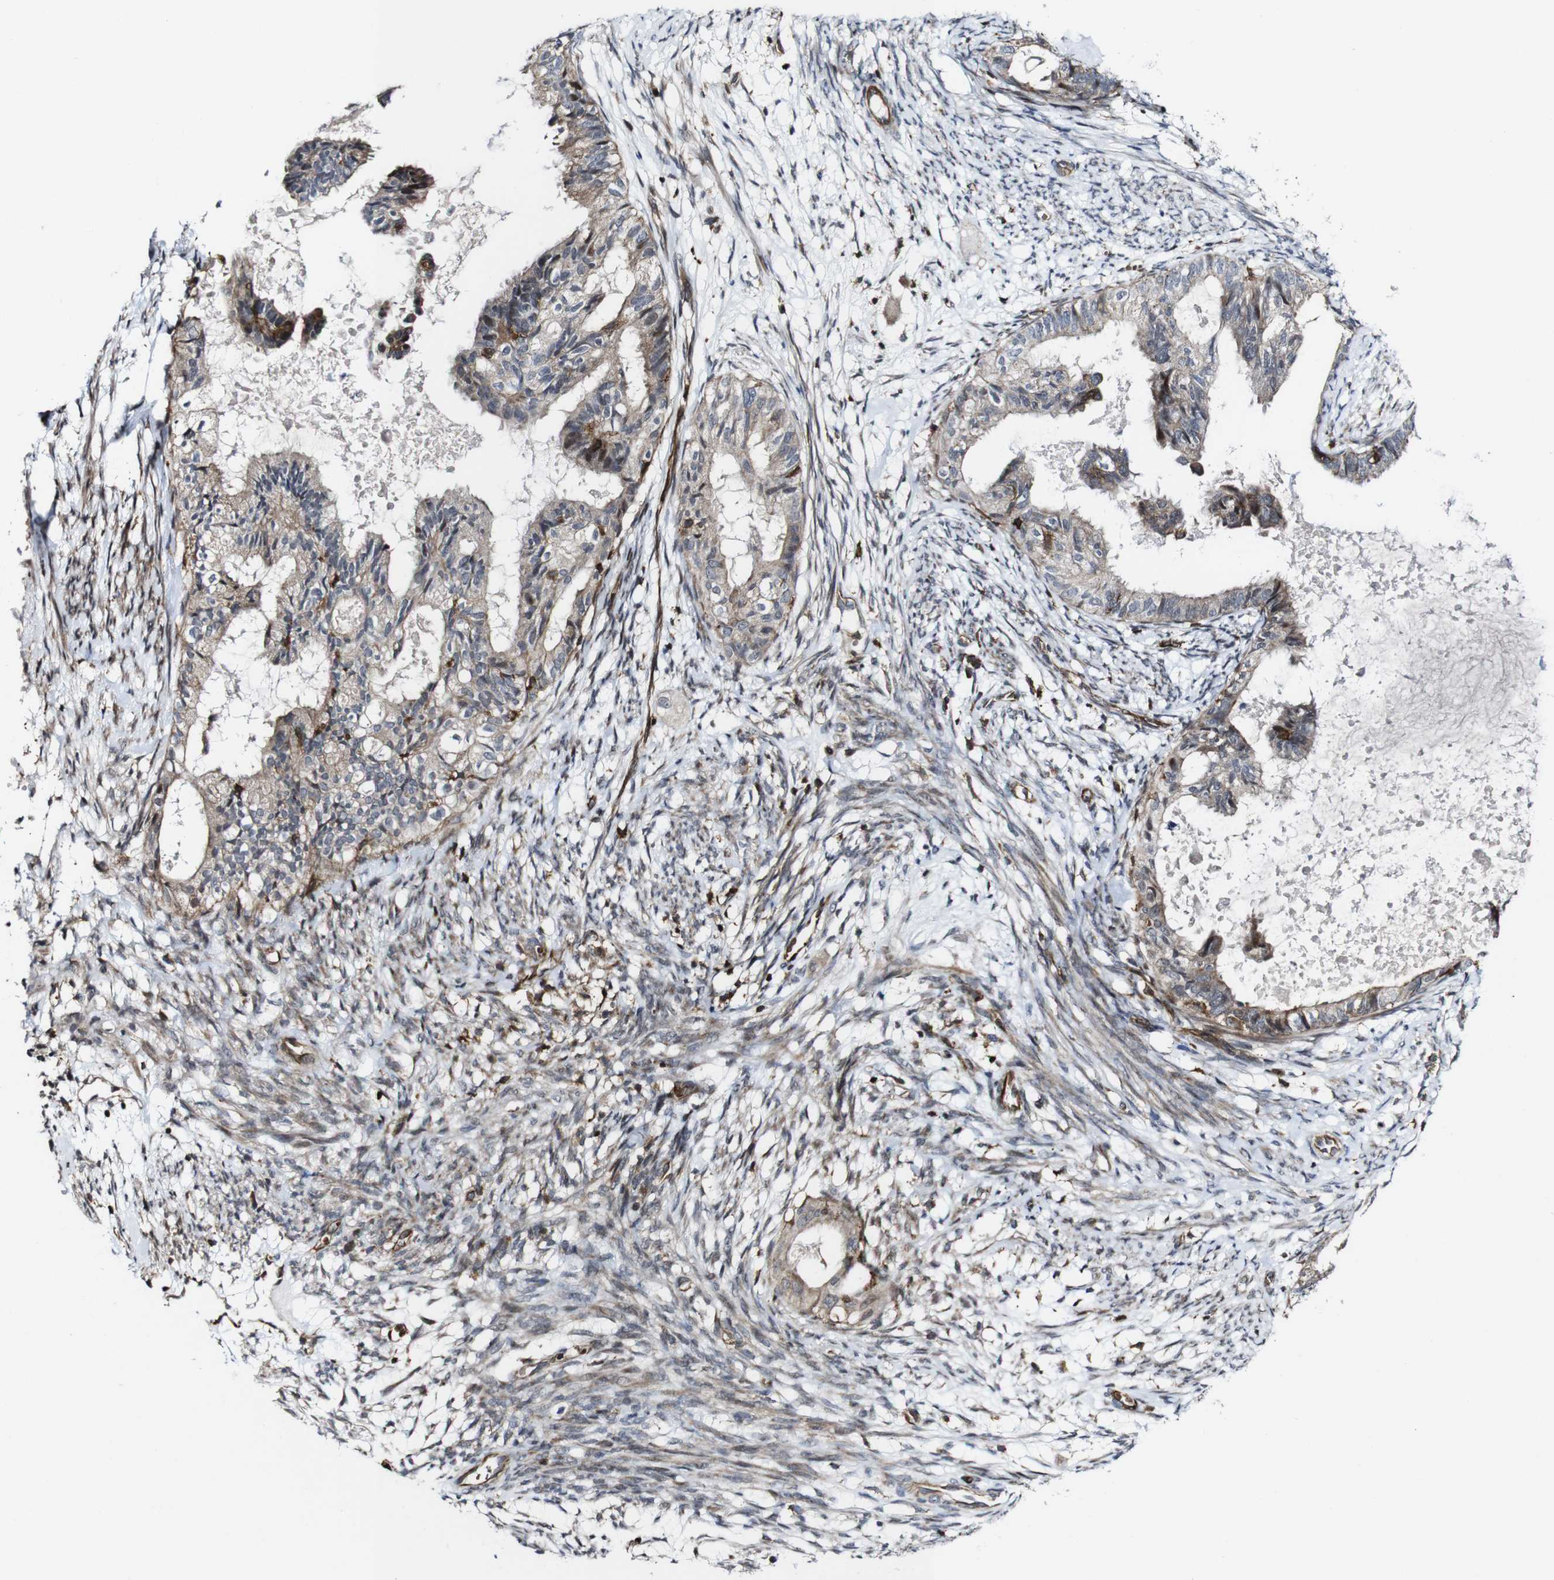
{"staining": {"intensity": "weak", "quantity": ">75%", "location": "cytoplasmic/membranous"}, "tissue": "cervical cancer", "cell_type": "Tumor cells", "image_type": "cancer", "snomed": [{"axis": "morphology", "description": "Normal tissue, NOS"}, {"axis": "morphology", "description": "Adenocarcinoma, NOS"}, {"axis": "topography", "description": "Cervix"}, {"axis": "topography", "description": "Endometrium"}], "caption": "Tumor cells display low levels of weak cytoplasmic/membranous positivity in about >75% of cells in human adenocarcinoma (cervical).", "gene": "JAK2", "patient": {"sex": "female", "age": 86}}